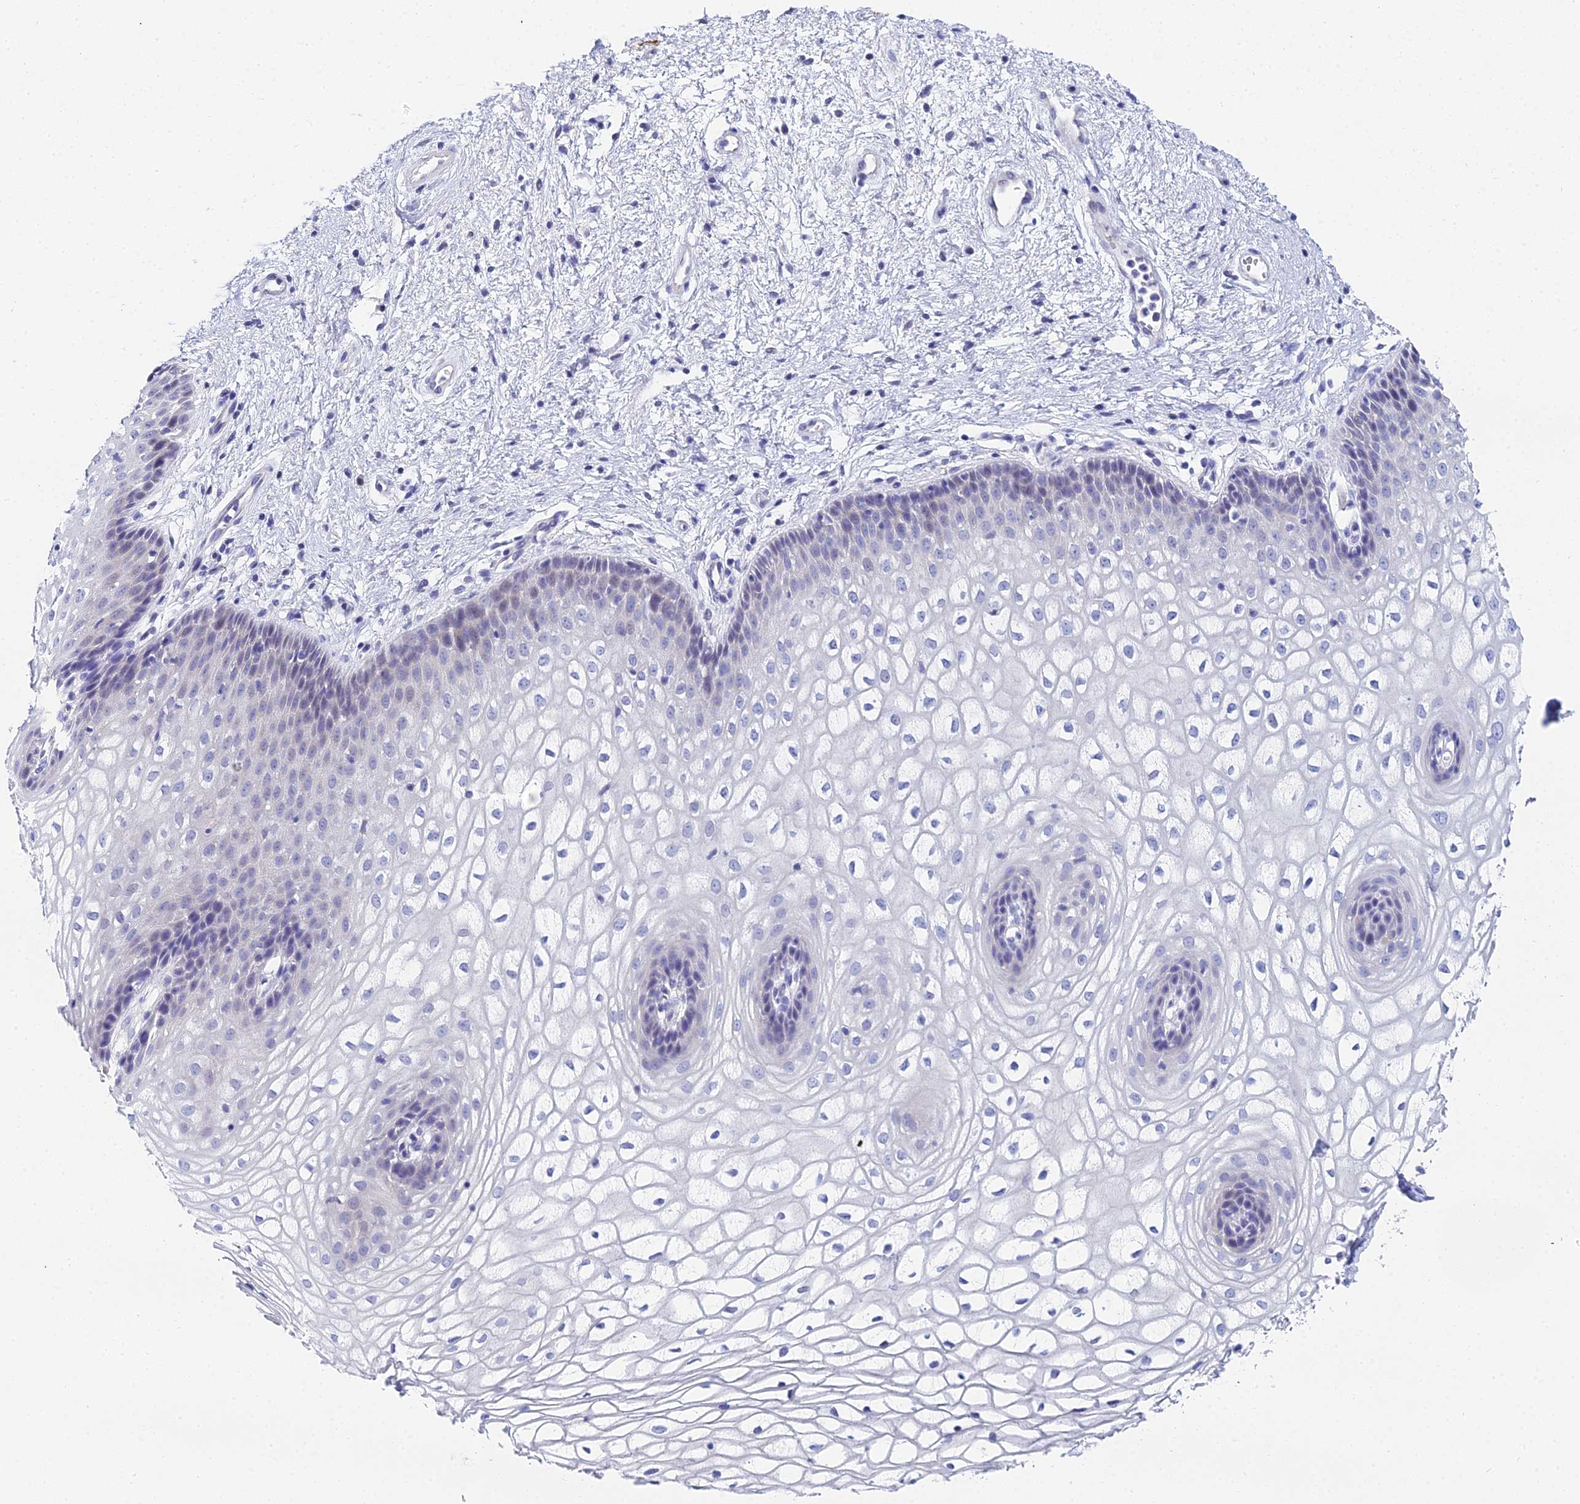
{"staining": {"intensity": "negative", "quantity": "none", "location": "none"}, "tissue": "vagina", "cell_type": "Squamous epithelial cells", "image_type": "normal", "snomed": [{"axis": "morphology", "description": "Normal tissue, NOS"}, {"axis": "topography", "description": "Vagina"}], "caption": "High magnification brightfield microscopy of benign vagina stained with DAB (3,3'-diaminobenzidine) (brown) and counterstained with hematoxylin (blue): squamous epithelial cells show no significant expression. The staining was performed using DAB to visualize the protein expression in brown, while the nuclei were stained in blue with hematoxylin (Magnification: 20x).", "gene": "OCM2", "patient": {"sex": "female", "age": 34}}